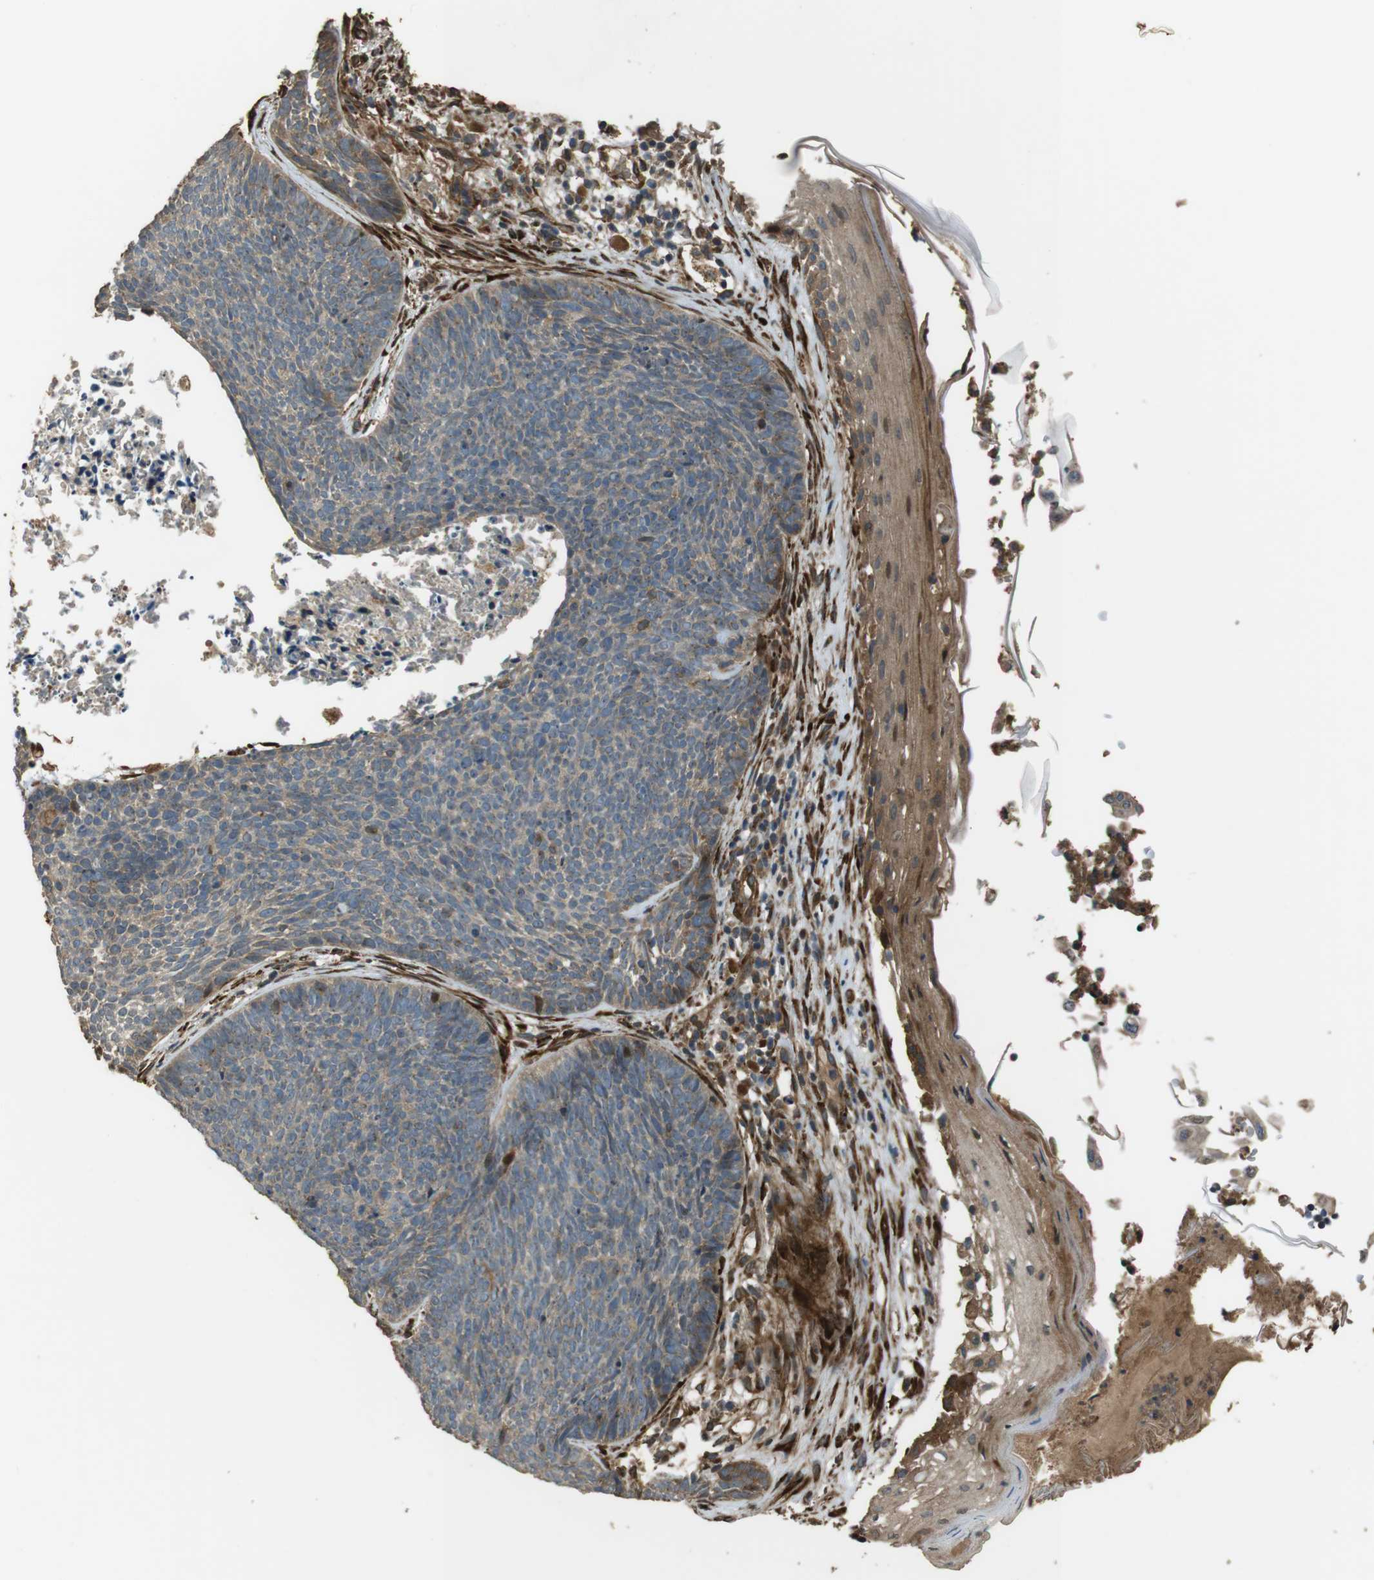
{"staining": {"intensity": "weak", "quantity": "25%-75%", "location": "cytoplasmic/membranous"}, "tissue": "skin cancer", "cell_type": "Tumor cells", "image_type": "cancer", "snomed": [{"axis": "morphology", "description": "Basal cell carcinoma"}, {"axis": "topography", "description": "Skin"}], "caption": "The immunohistochemical stain highlights weak cytoplasmic/membranous positivity in tumor cells of basal cell carcinoma (skin) tissue.", "gene": "MSRB3", "patient": {"sex": "female", "age": 70}}